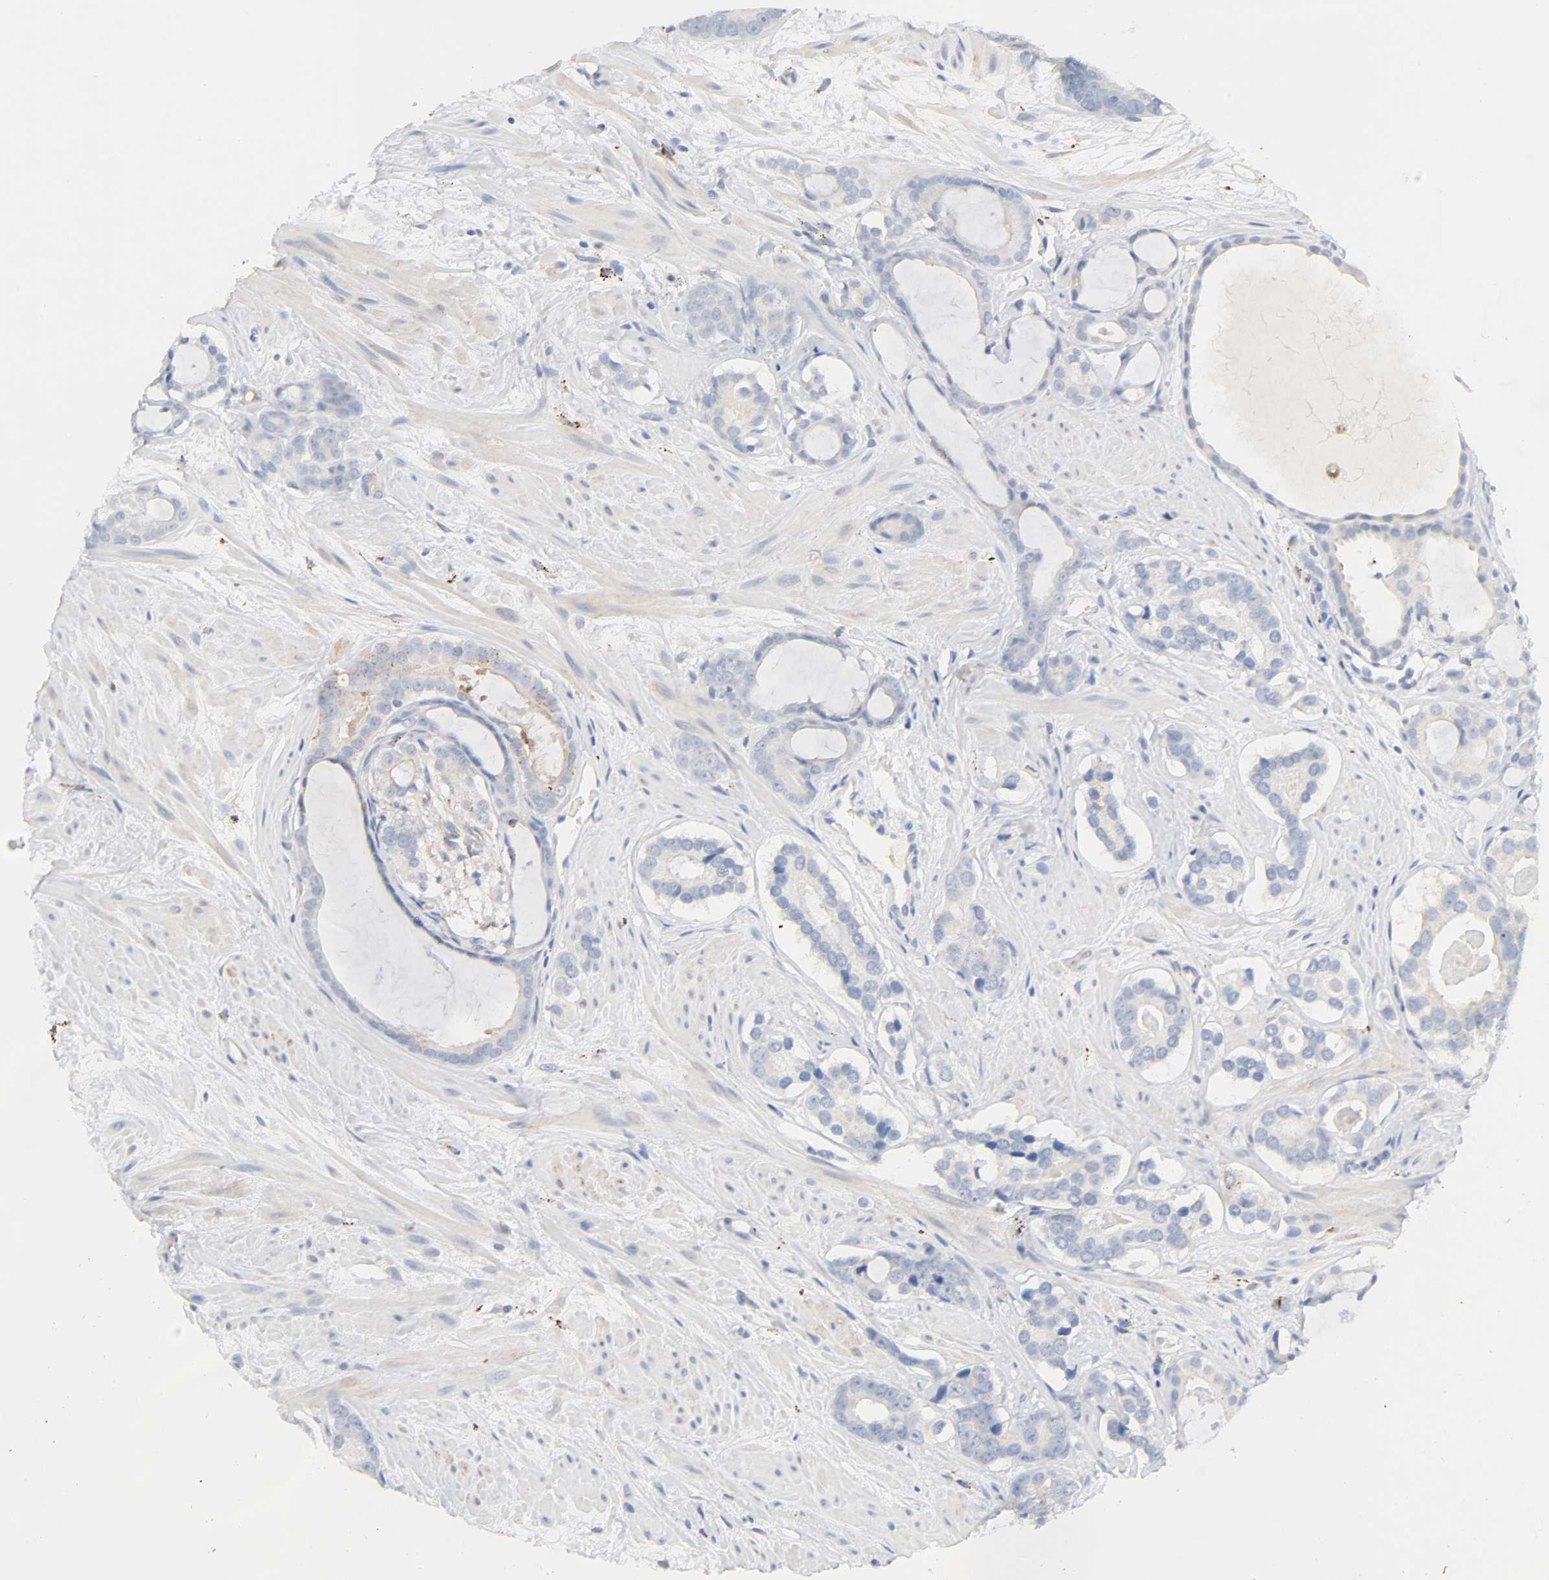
{"staining": {"intensity": "weak", "quantity": "<25%", "location": "cytoplasmic/membranous"}, "tissue": "prostate cancer", "cell_type": "Tumor cells", "image_type": "cancer", "snomed": [{"axis": "morphology", "description": "Adenocarcinoma, Low grade"}, {"axis": "topography", "description": "Prostate"}], "caption": "This histopathology image is of prostate cancer (adenocarcinoma (low-grade)) stained with immunohistochemistry to label a protein in brown with the nuclei are counter-stained blue. There is no staining in tumor cells.", "gene": "MAGEB17", "patient": {"sex": "male", "age": 57}}